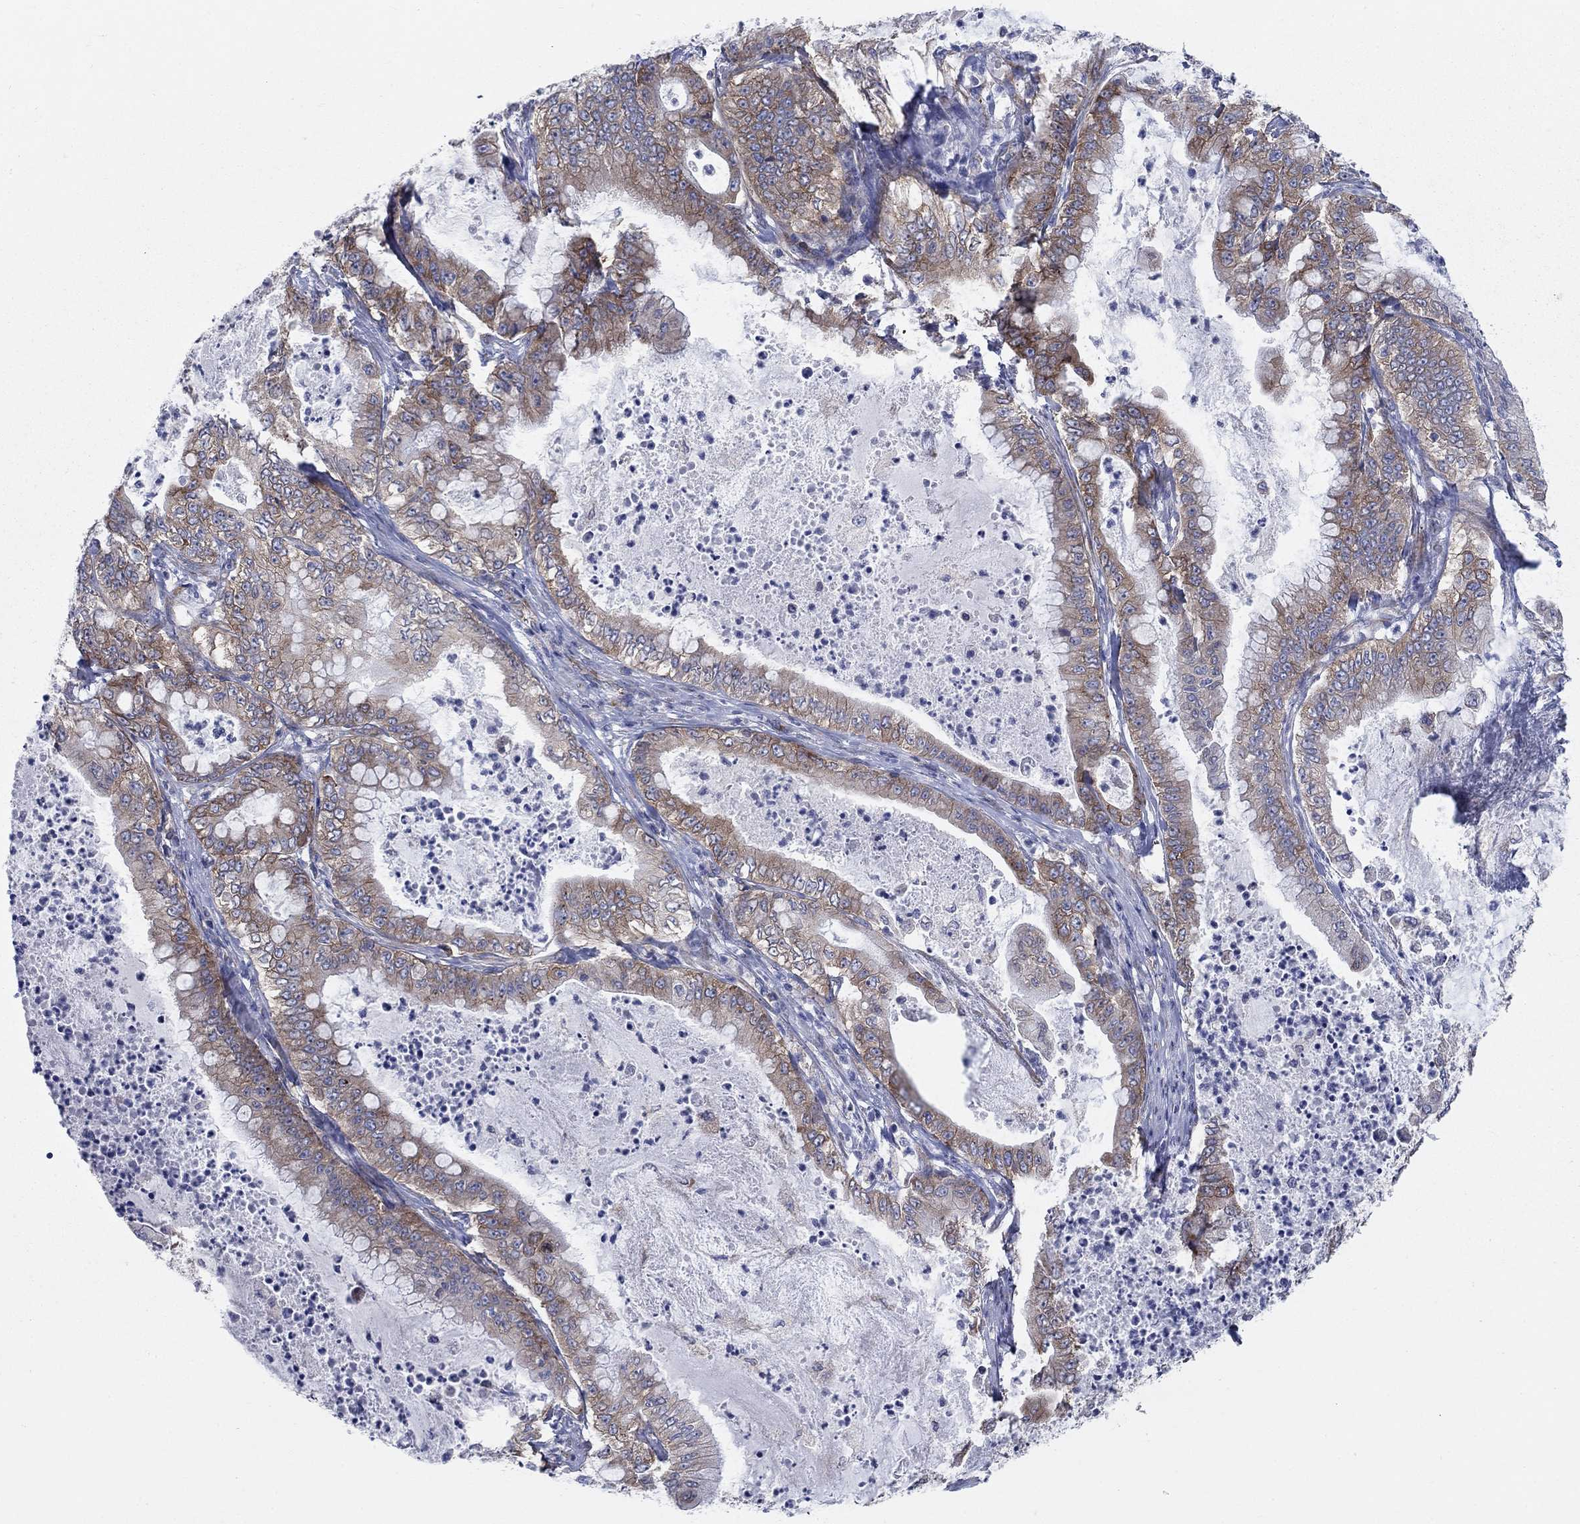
{"staining": {"intensity": "strong", "quantity": "25%-75%", "location": "cytoplasmic/membranous"}, "tissue": "pancreatic cancer", "cell_type": "Tumor cells", "image_type": "cancer", "snomed": [{"axis": "morphology", "description": "Adenocarcinoma, NOS"}, {"axis": "topography", "description": "Pancreas"}], "caption": "Immunohistochemical staining of pancreatic cancer (adenocarcinoma) shows high levels of strong cytoplasmic/membranous protein expression in about 25%-75% of tumor cells. (DAB = brown stain, brightfield microscopy at high magnification).", "gene": "TMEM59", "patient": {"sex": "male", "age": 71}}